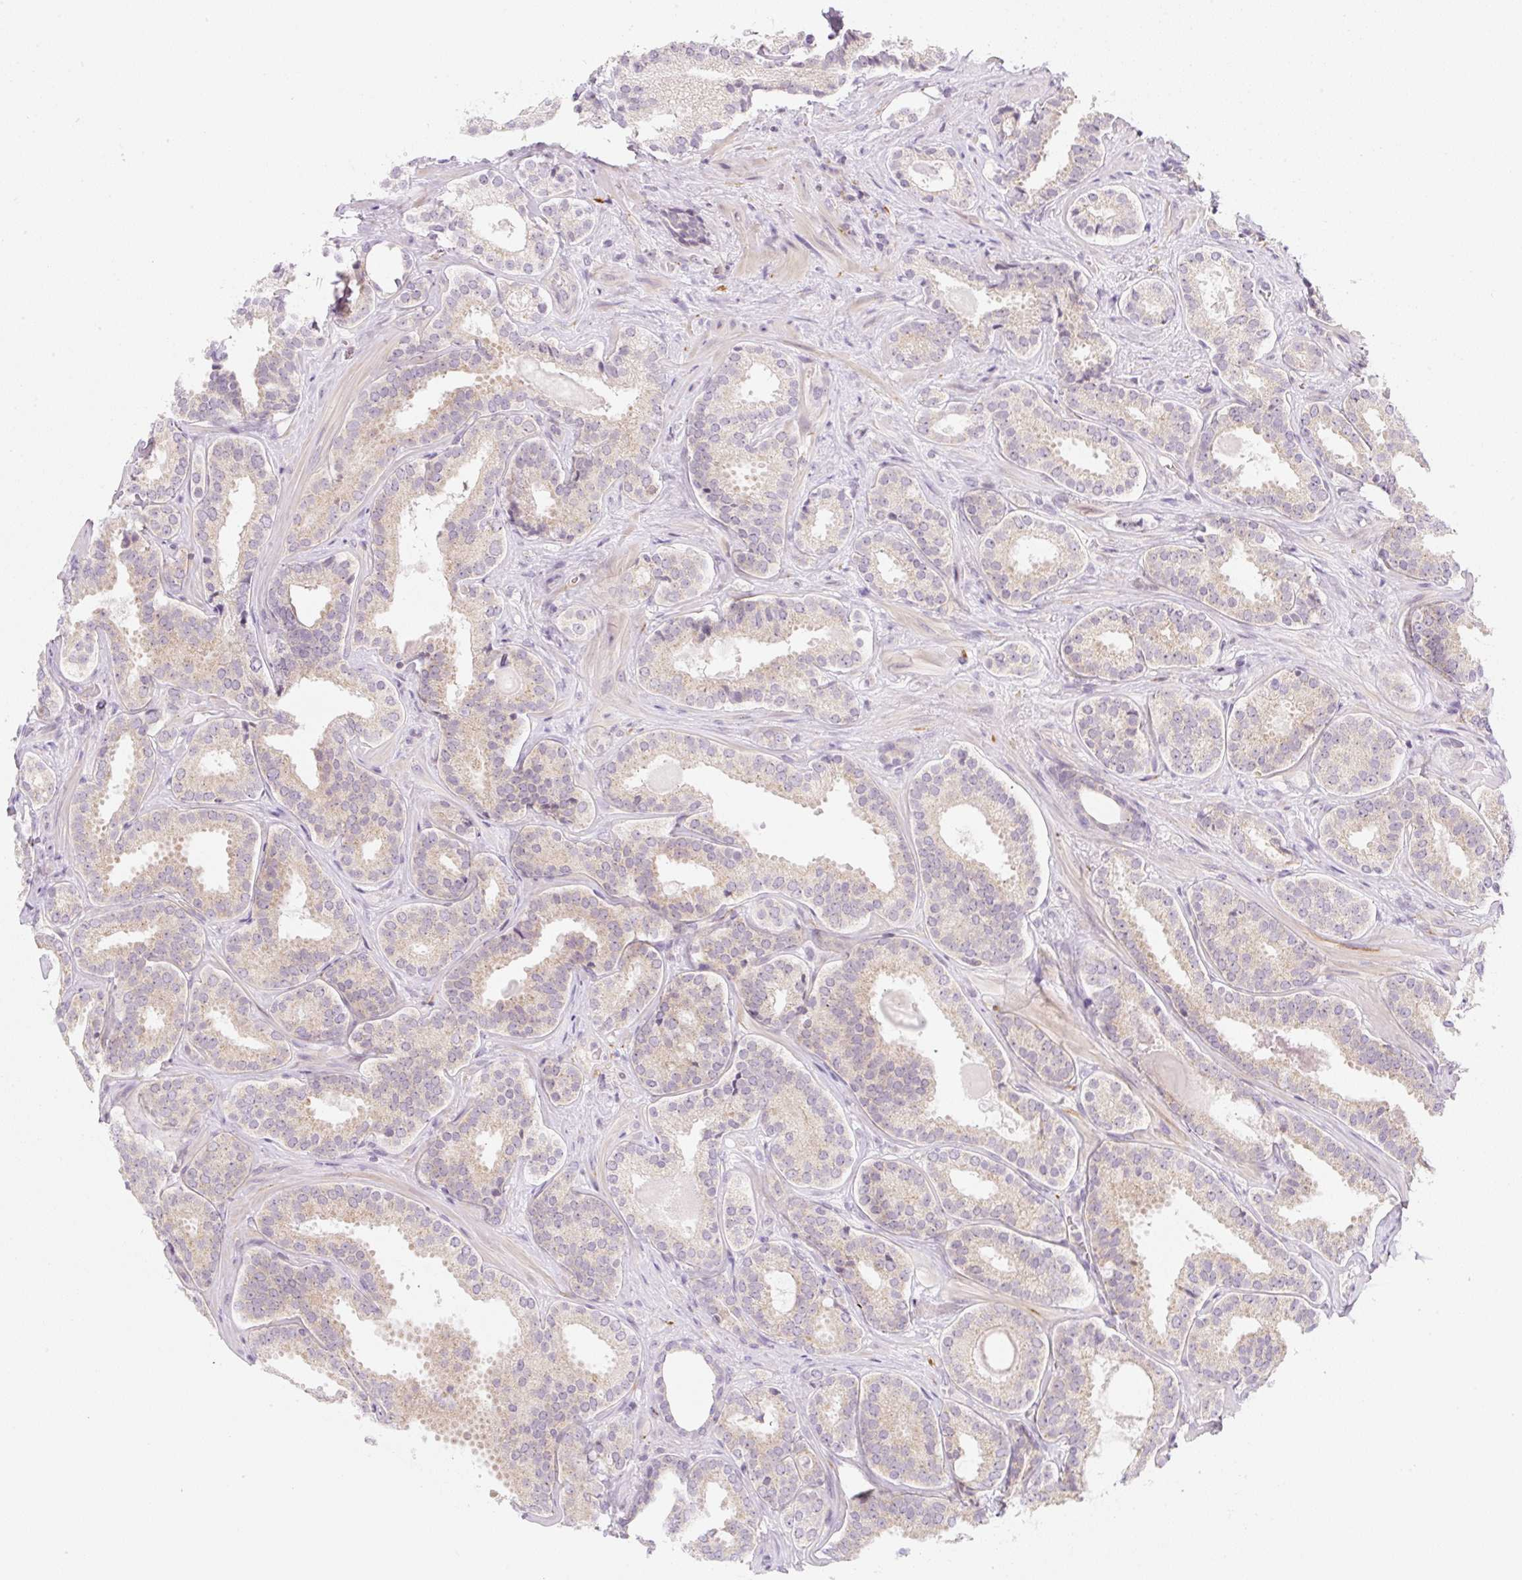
{"staining": {"intensity": "moderate", "quantity": ">75%", "location": "cytoplasmic/membranous"}, "tissue": "prostate cancer", "cell_type": "Tumor cells", "image_type": "cancer", "snomed": [{"axis": "morphology", "description": "Adenocarcinoma, High grade"}, {"axis": "topography", "description": "Prostate"}], "caption": "A micrograph of human adenocarcinoma (high-grade) (prostate) stained for a protein displays moderate cytoplasmic/membranous brown staining in tumor cells. The staining was performed using DAB, with brown indicating positive protein expression. Nuclei are stained blue with hematoxylin.", "gene": "CASKIN1", "patient": {"sex": "male", "age": 65}}